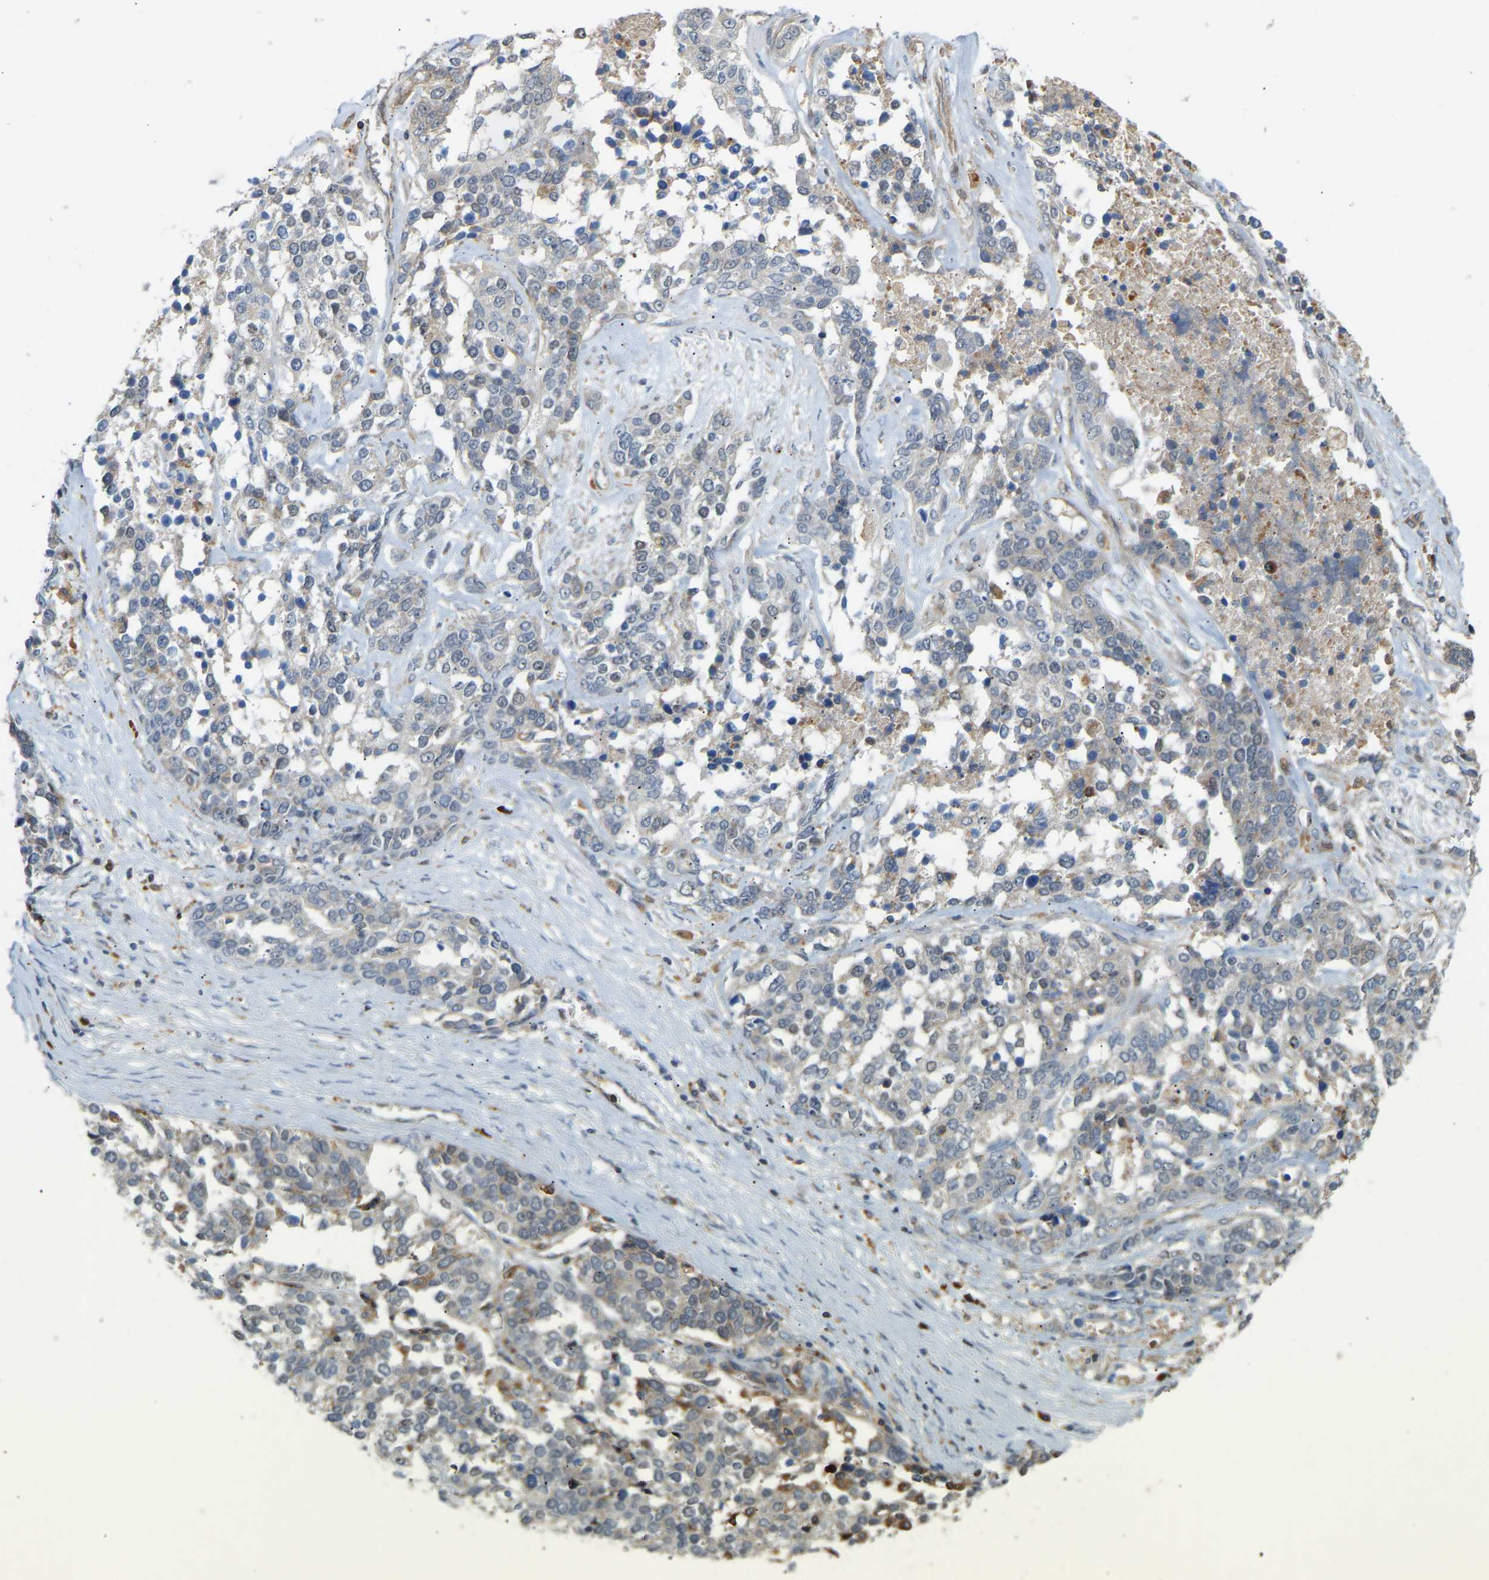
{"staining": {"intensity": "weak", "quantity": "25%-75%", "location": "cytoplasmic/membranous"}, "tissue": "ovarian cancer", "cell_type": "Tumor cells", "image_type": "cancer", "snomed": [{"axis": "morphology", "description": "Cystadenocarcinoma, serous, NOS"}, {"axis": "topography", "description": "Ovary"}], "caption": "High-power microscopy captured an immunohistochemistry histopathology image of ovarian cancer, revealing weak cytoplasmic/membranous expression in about 25%-75% of tumor cells.", "gene": "PLCG2", "patient": {"sex": "female", "age": 44}}